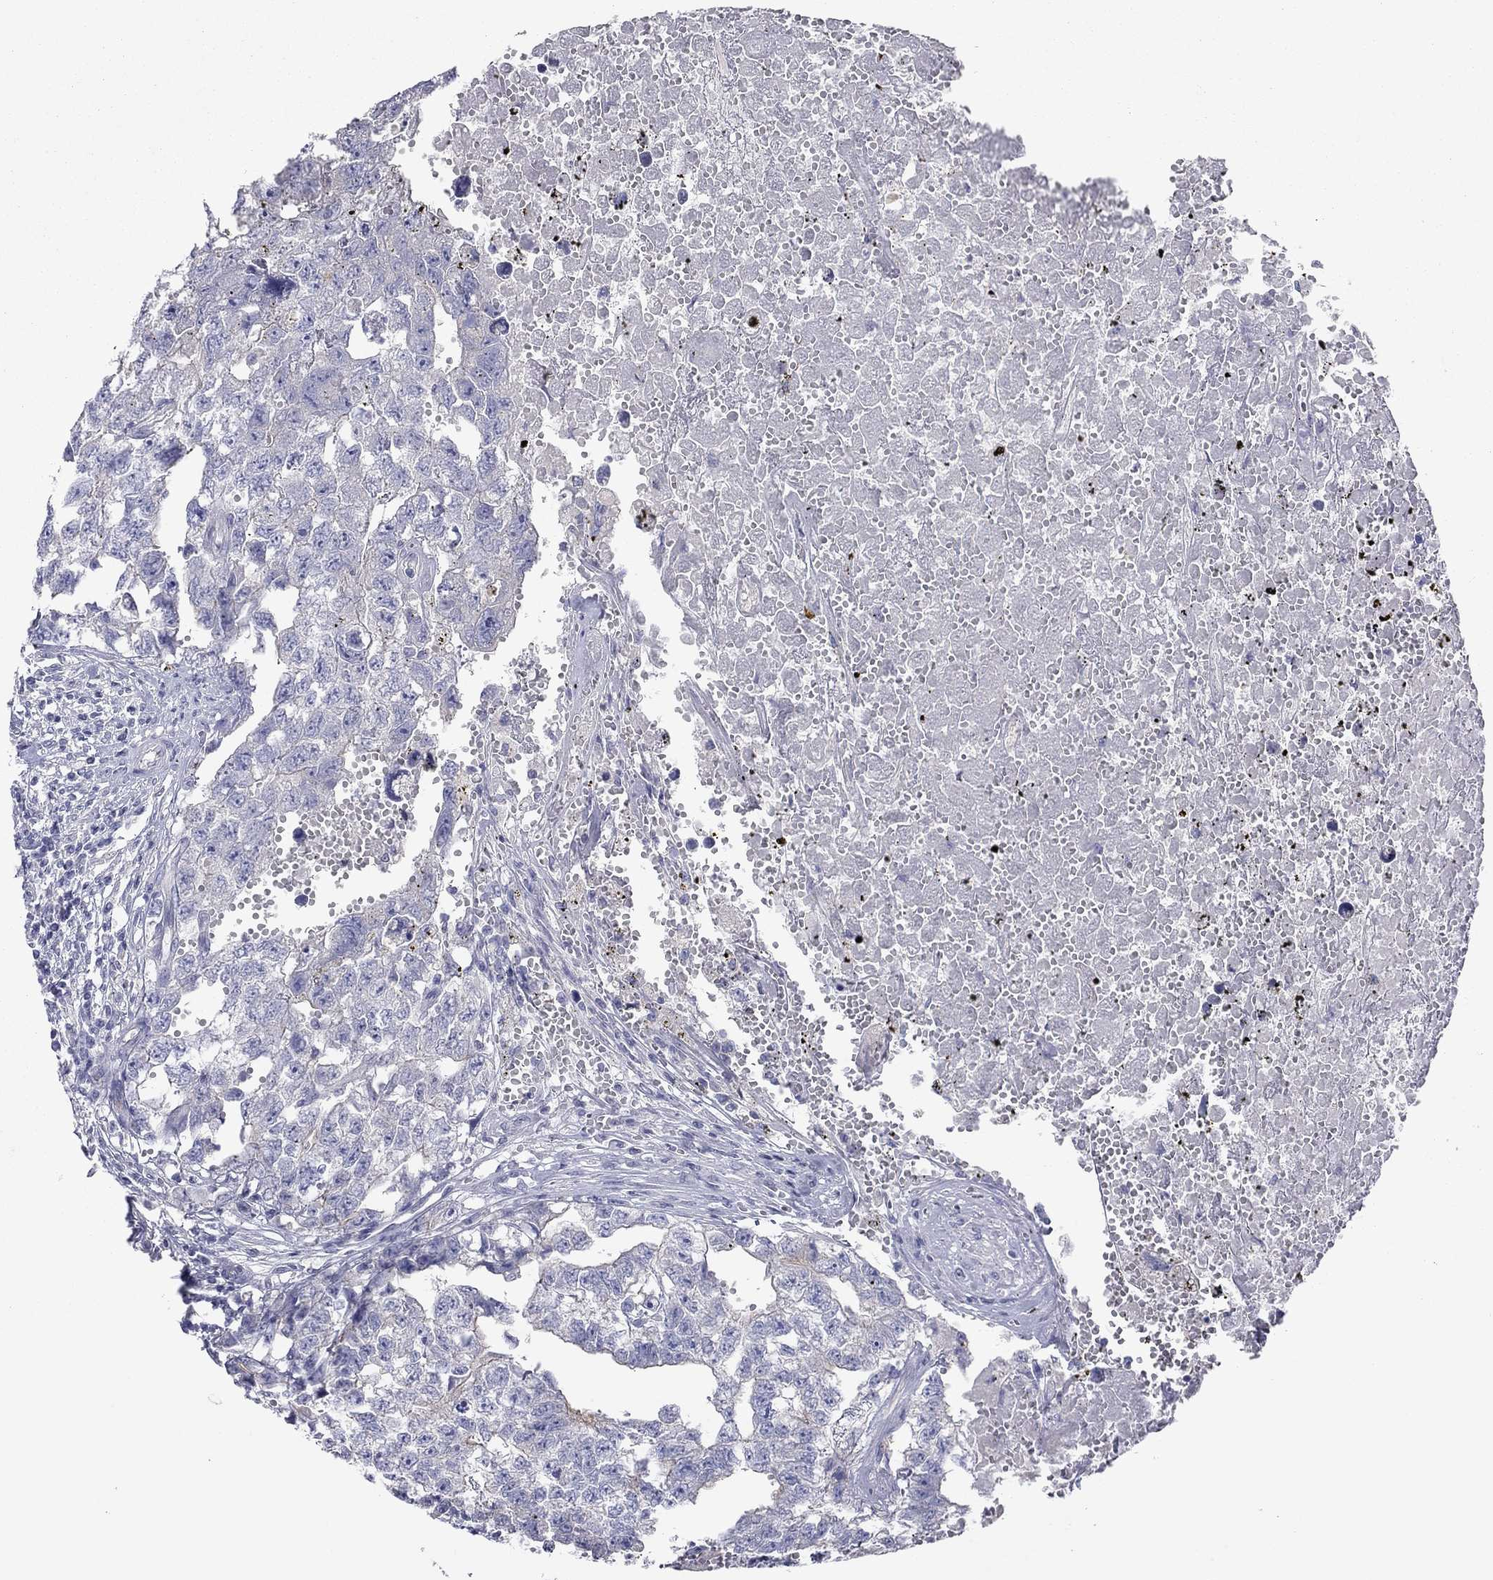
{"staining": {"intensity": "negative", "quantity": "none", "location": "none"}, "tissue": "testis cancer", "cell_type": "Tumor cells", "image_type": "cancer", "snomed": [{"axis": "morphology", "description": "Seminoma, NOS"}, {"axis": "morphology", "description": "Carcinoma, Embryonal, NOS"}, {"axis": "topography", "description": "Testis"}], "caption": "Testis cancer (embryonal carcinoma) was stained to show a protein in brown. There is no significant expression in tumor cells.", "gene": "PLS1", "patient": {"sex": "male", "age": 22}}